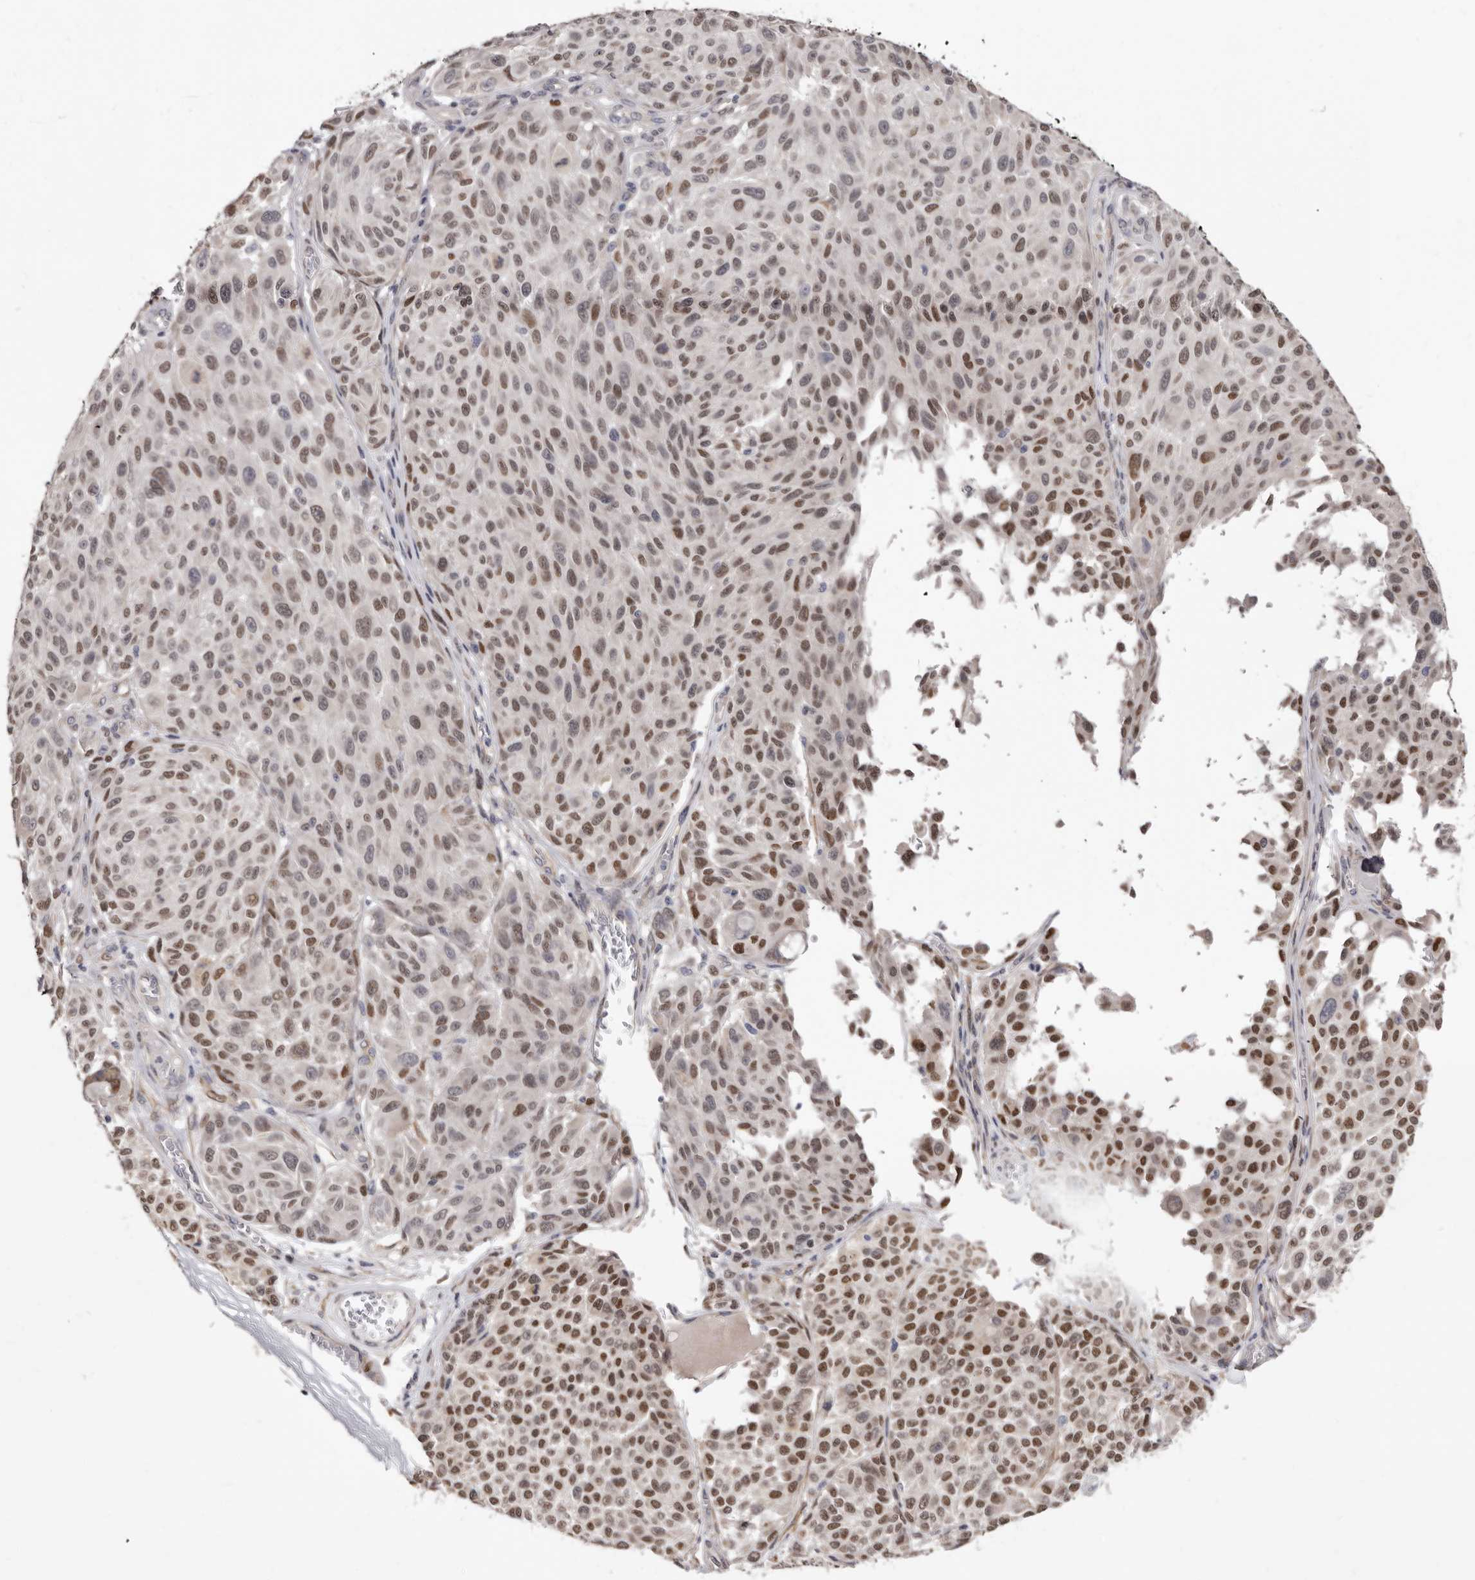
{"staining": {"intensity": "moderate", "quantity": ">75%", "location": "nuclear"}, "tissue": "melanoma", "cell_type": "Tumor cells", "image_type": "cancer", "snomed": [{"axis": "morphology", "description": "Malignant melanoma, NOS"}, {"axis": "topography", "description": "Skin"}], "caption": "Moderate nuclear expression for a protein is seen in about >75% of tumor cells of malignant melanoma using immunohistochemistry.", "gene": "KHDRBS2", "patient": {"sex": "male", "age": 83}}